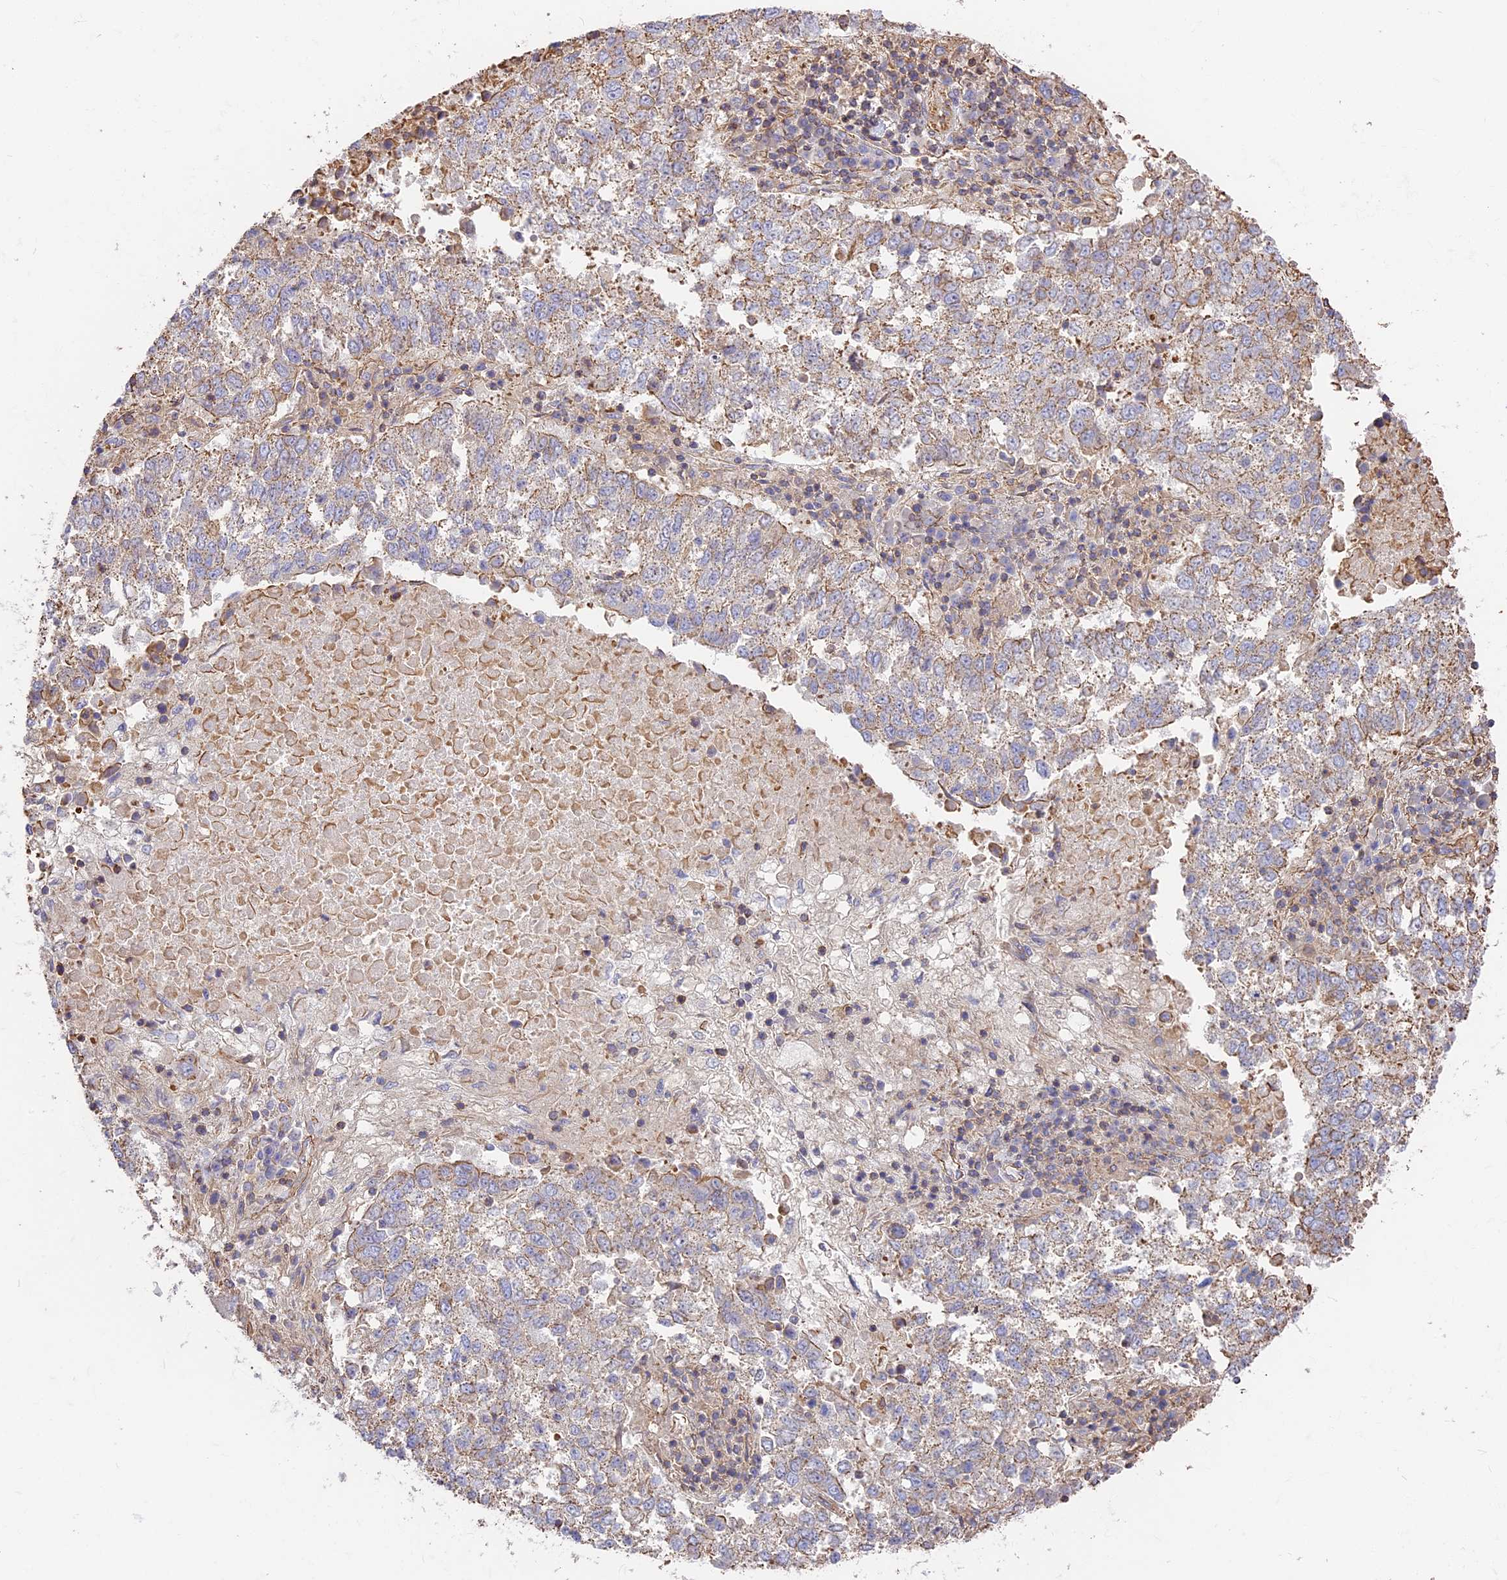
{"staining": {"intensity": "weak", "quantity": ">75%", "location": "cytoplasmic/membranous"}, "tissue": "lung cancer", "cell_type": "Tumor cells", "image_type": "cancer", "snomed": [{"axis": "morphology", "description": "Squamous cell carcinoma, NOS"}, {"axis": "topography", "description": "Lung"}], "caption": "The histopathology image displays a brown stain indicating the presence of a protein in the cytoplasmic/membranous of tumor cells in lung squamous cell carcinoma.", "gene": "VPS18", "patient": {"sex": "male", "age": 73}}